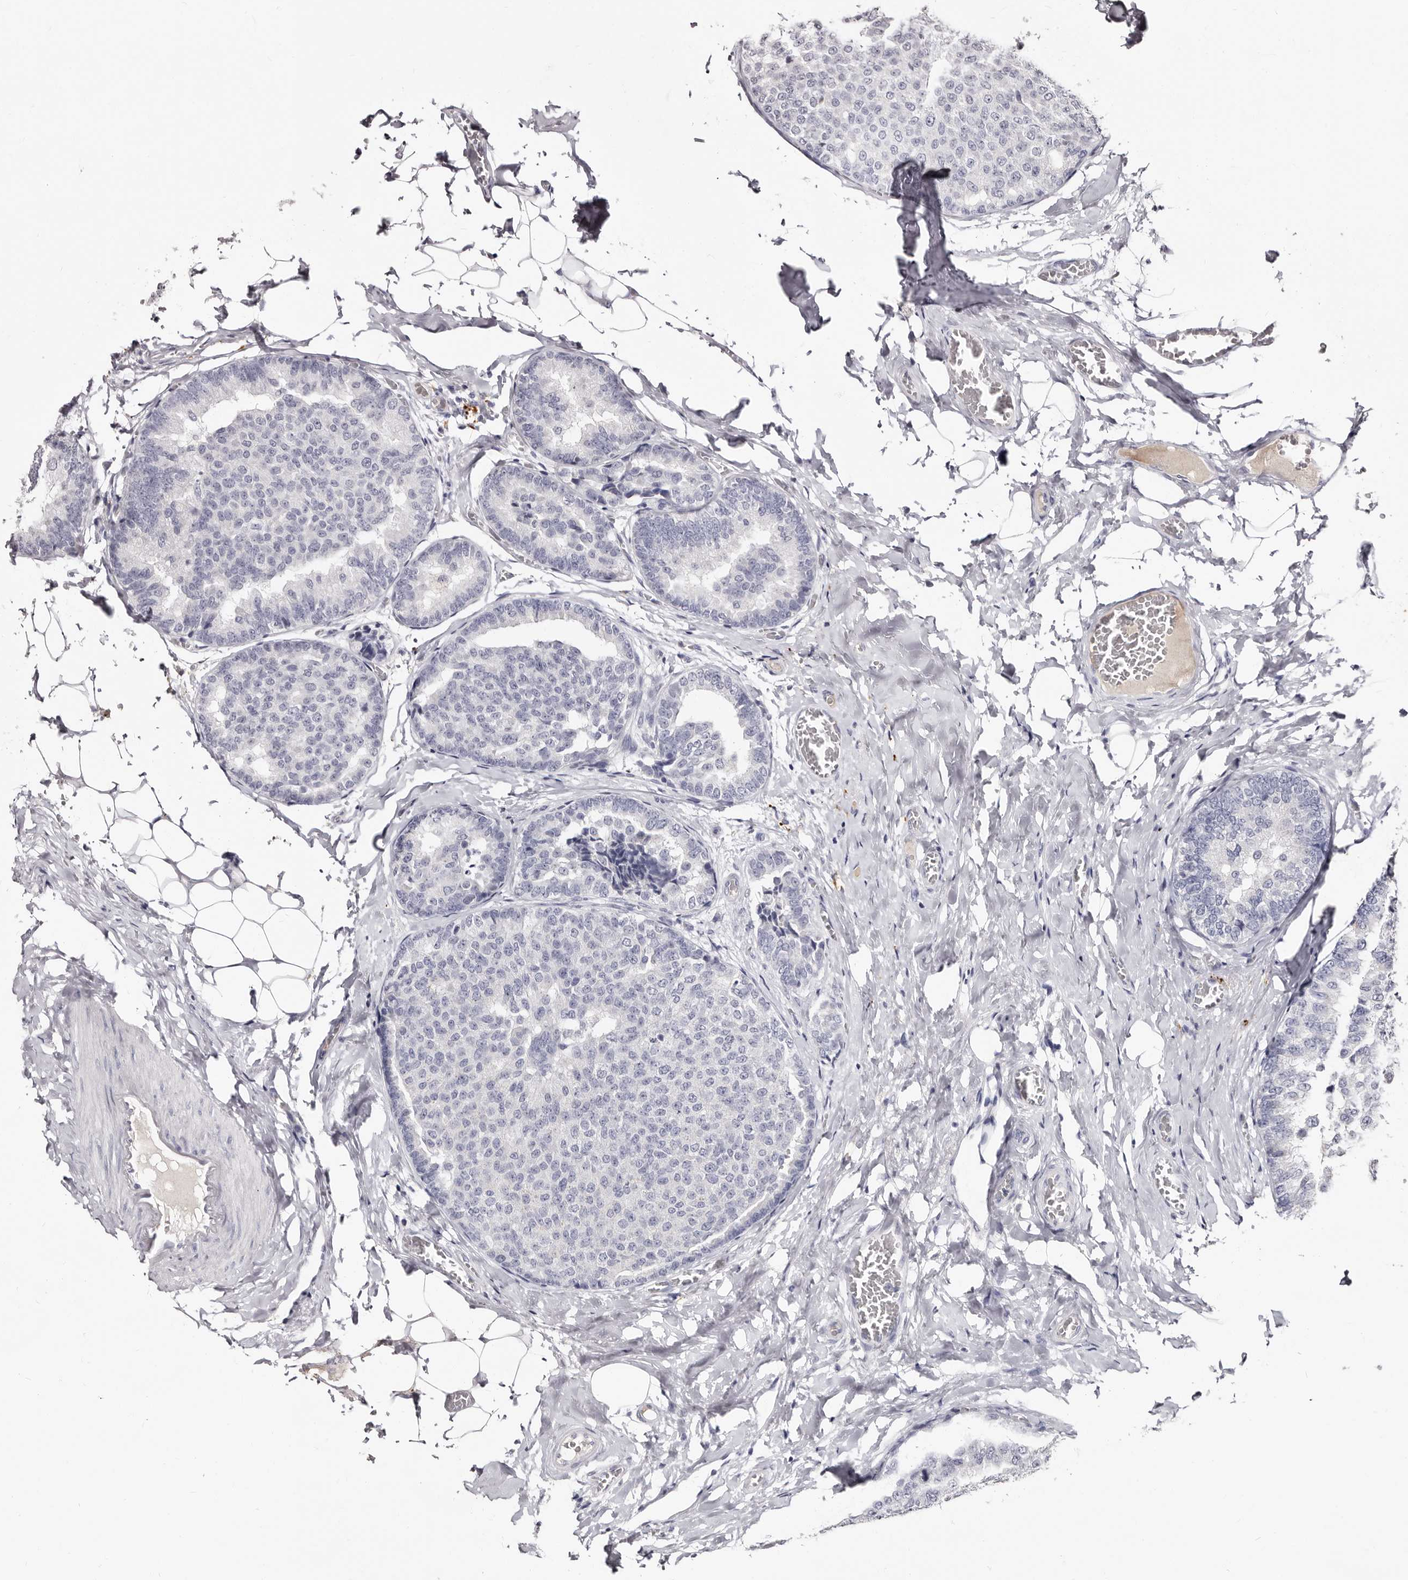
{"staining": {"intensity": "negative", "quantity": "none", "location": "none"}, "tissue": "breast cancer", "cell_type": "Tumor cells", "image_type": "cancer", "snomed": [{"axis": "morphology", "description": "Normal tissue, NOS"}, {"axis": "morphology", "description": "Duct carcinoma"}, {"axis": "topography", "description": "Breast"}], "caption": "Photomicrograph shows no significant protein staining in tumor cells of breast invasive ductal carcinoma. The staining was performed using DAB (3,3'-diaminobenzidine) to visualize the protein expression in brown, while the nuclei were stained in blue with hematoxylin (Magnification: 20x).", "gene": "TBC1D22B", "patient": {"sex": "female", "age": 43}}